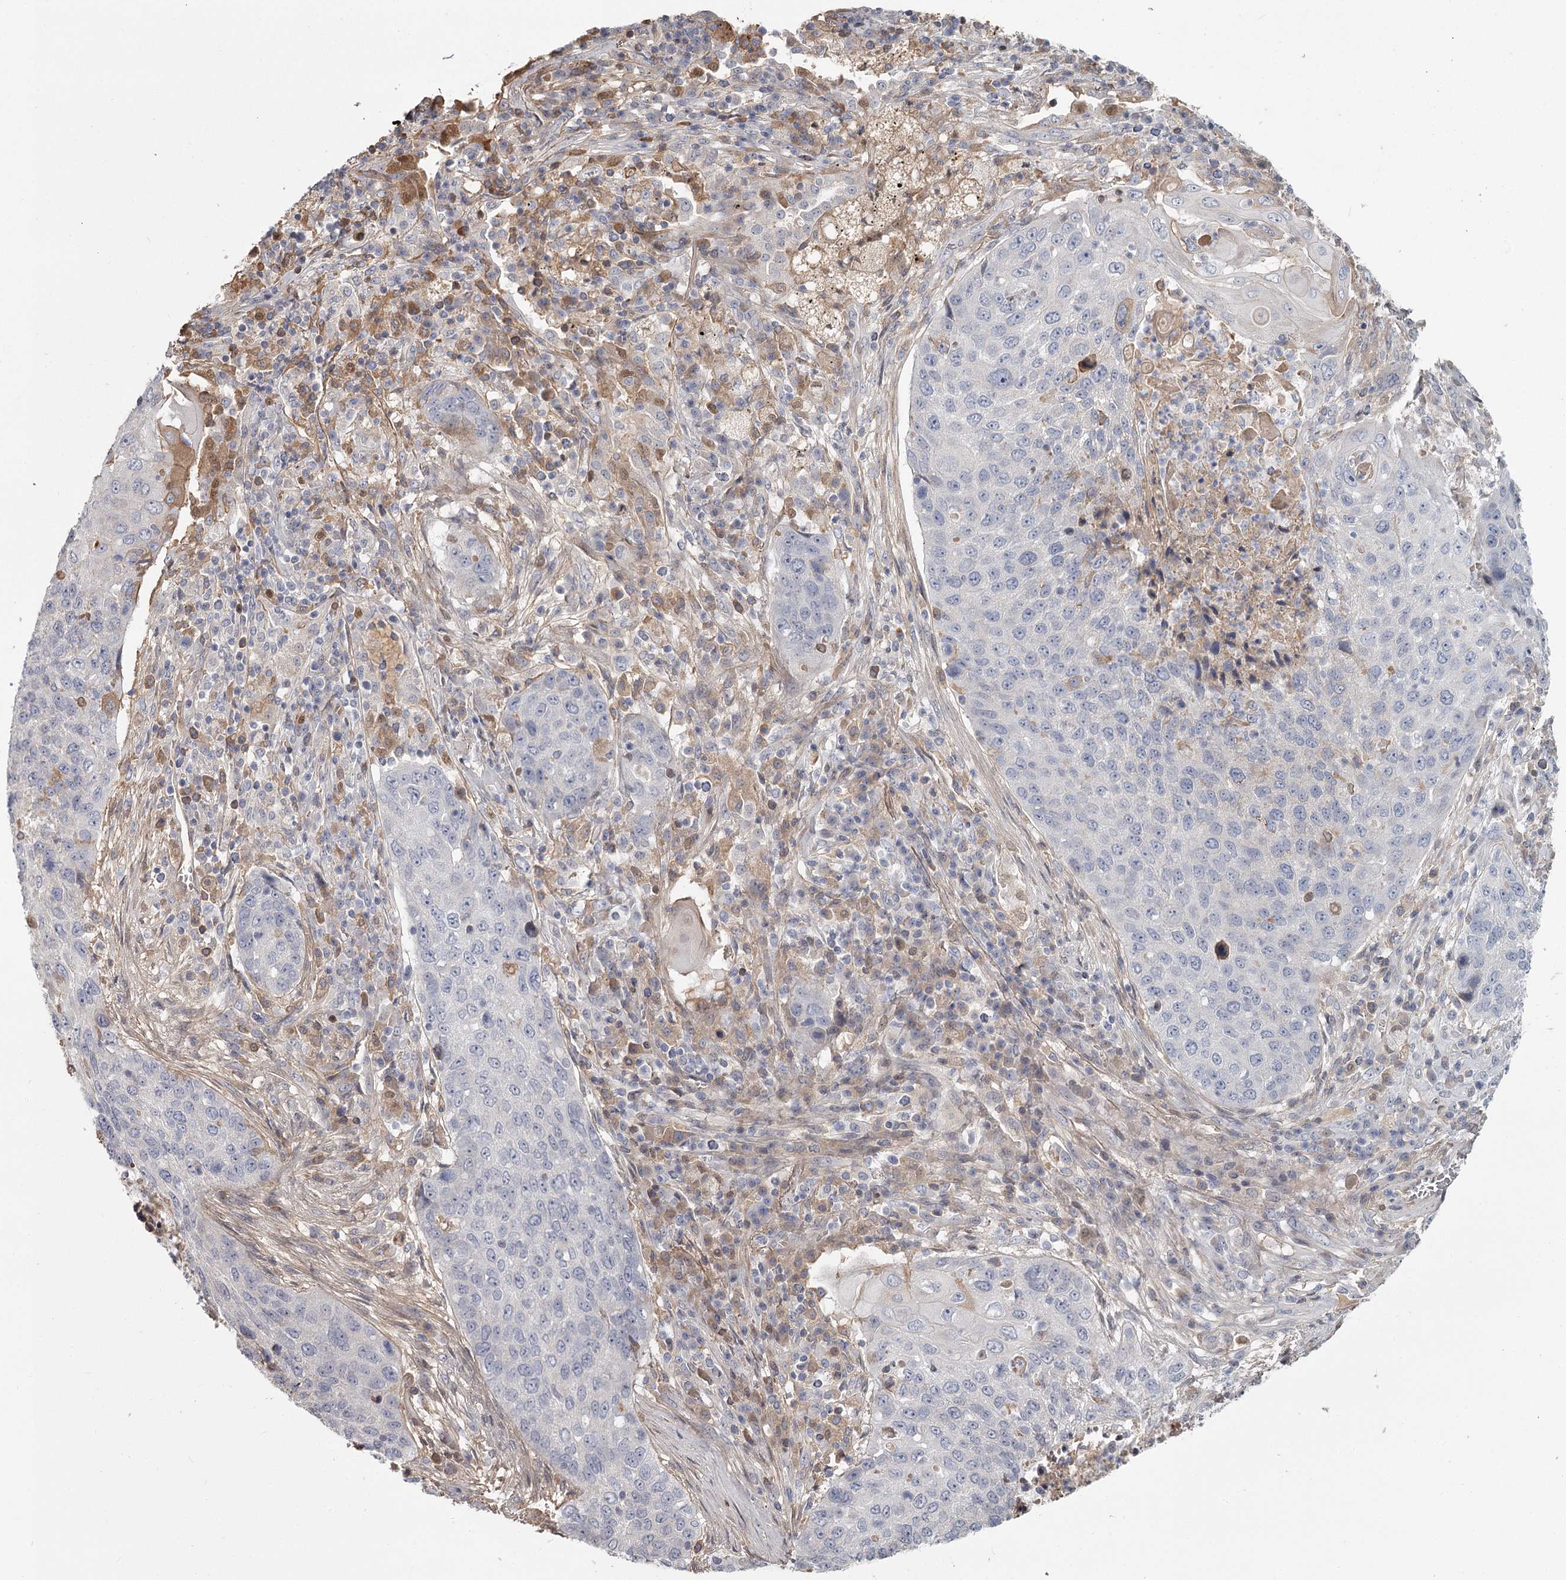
{"staining": {"intensity": "negative", "quantity": "none", "location": "none"}, "tissue": "lung cancer", "cell_type": "Tumor cells", "image_type": "cancer", "snomed": [{"axis": "morphology", "description": "Squamous cell carcinoma, NOS"}, {"axis": "topography", "description": "Lung"}], "caption": "Human lung cancer (squamous cell carcinoma) stained for a protein using immunohistochemistry demonstrates no expression in tumor cells.", "gene": "DHRS9", "patient": {"sex": "female", "age": 63}}